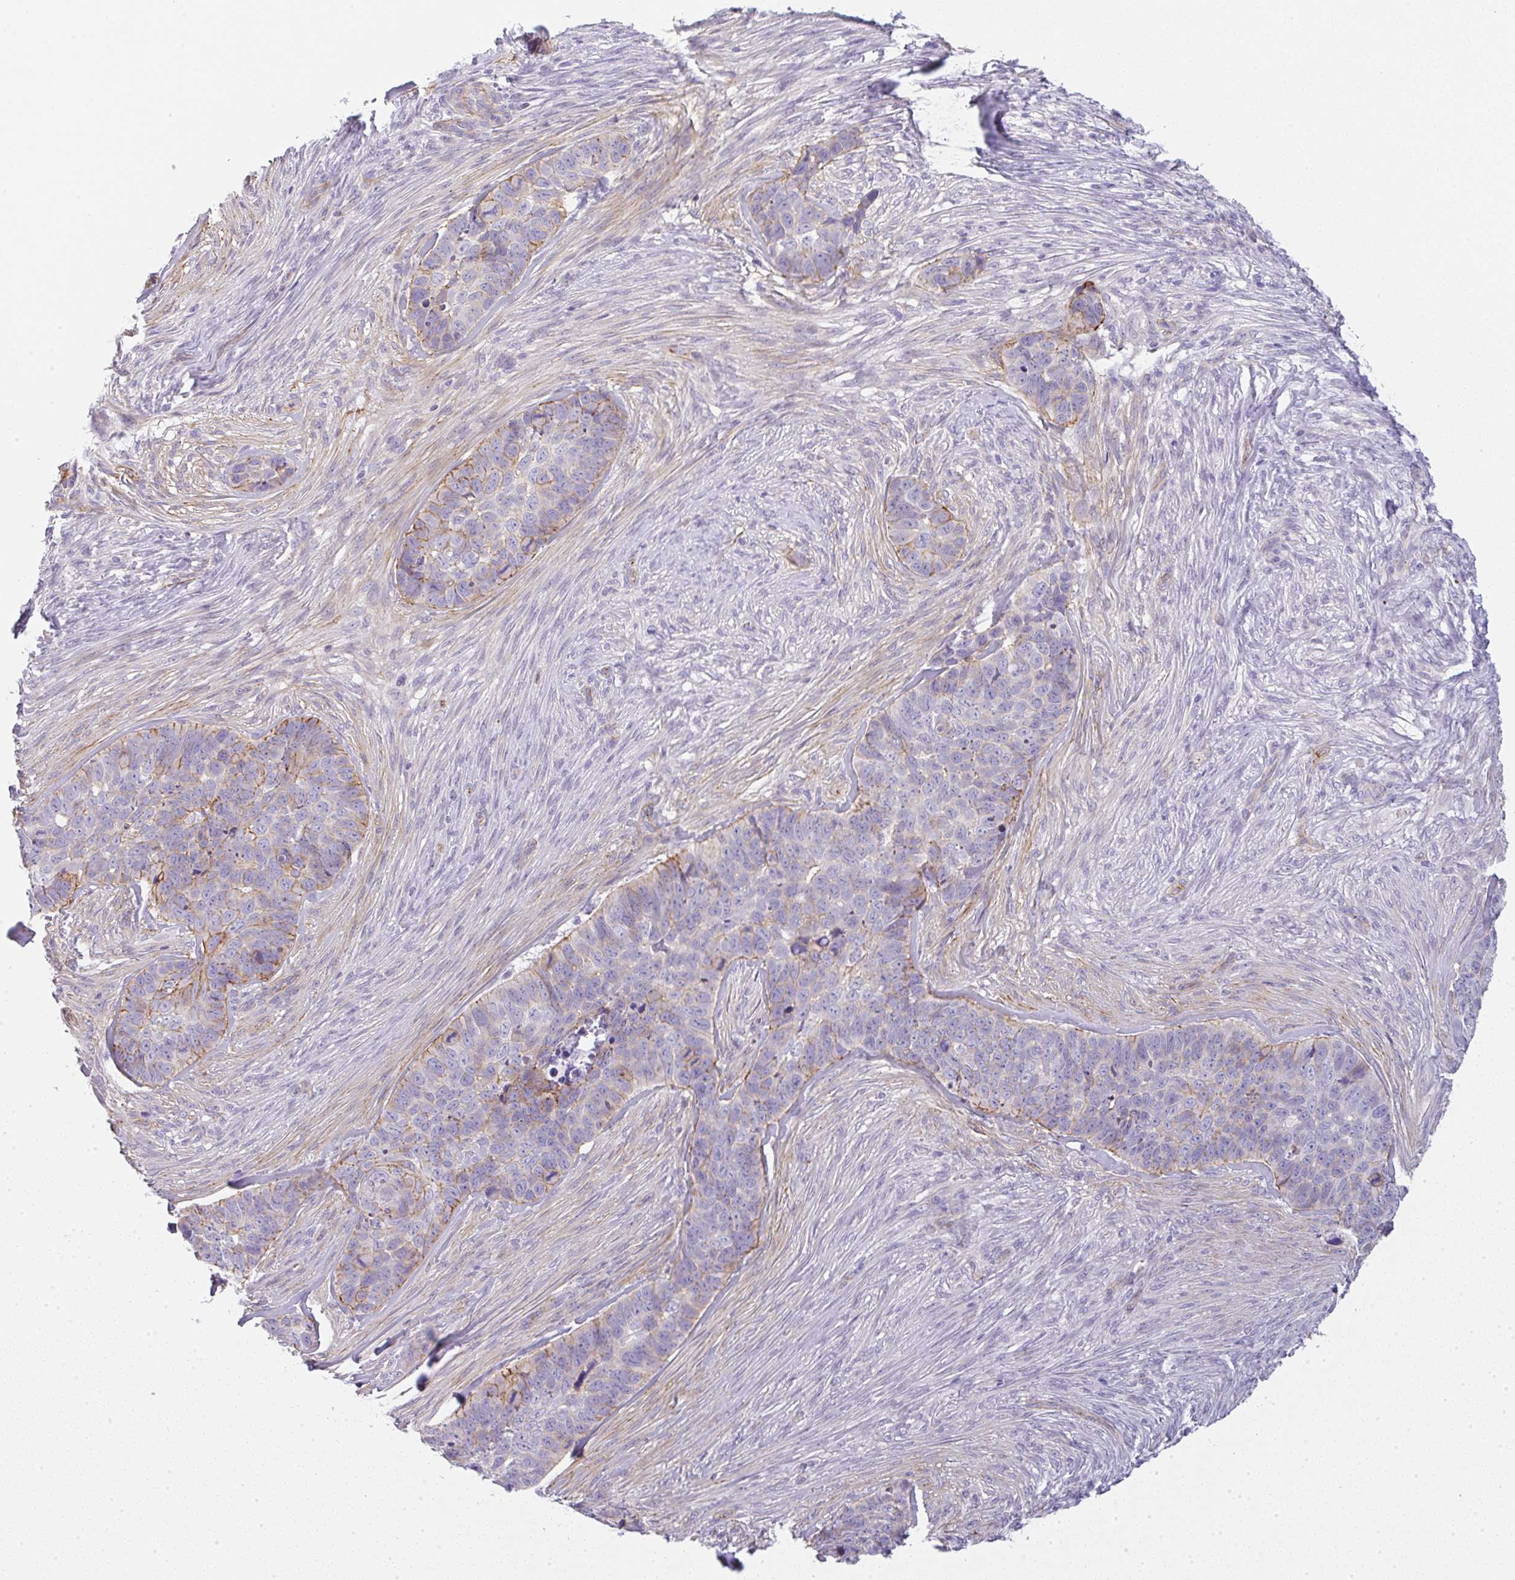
{"staining": {"intensity": "moderate", "quantity": "<25%", "location": "cytoplasmic/membranous"}, "tissue": "skin cancer", "cell_type": "Tumor cells", "image_type": "cancer", "snomed": [{"axis": "morphology", "description": "Basal cell carcinoma"}, {"axis": "topography", "description": "Skin"}], "caption": "Immunohistochemistry of human skin cancer (basal cell carcinoma) displays low levels of moderate cytoplasmic/membranous staining in about <25% of tumor cells.", "gene": "LPAR4", "patient": {"sex": "female", "age": 82}}